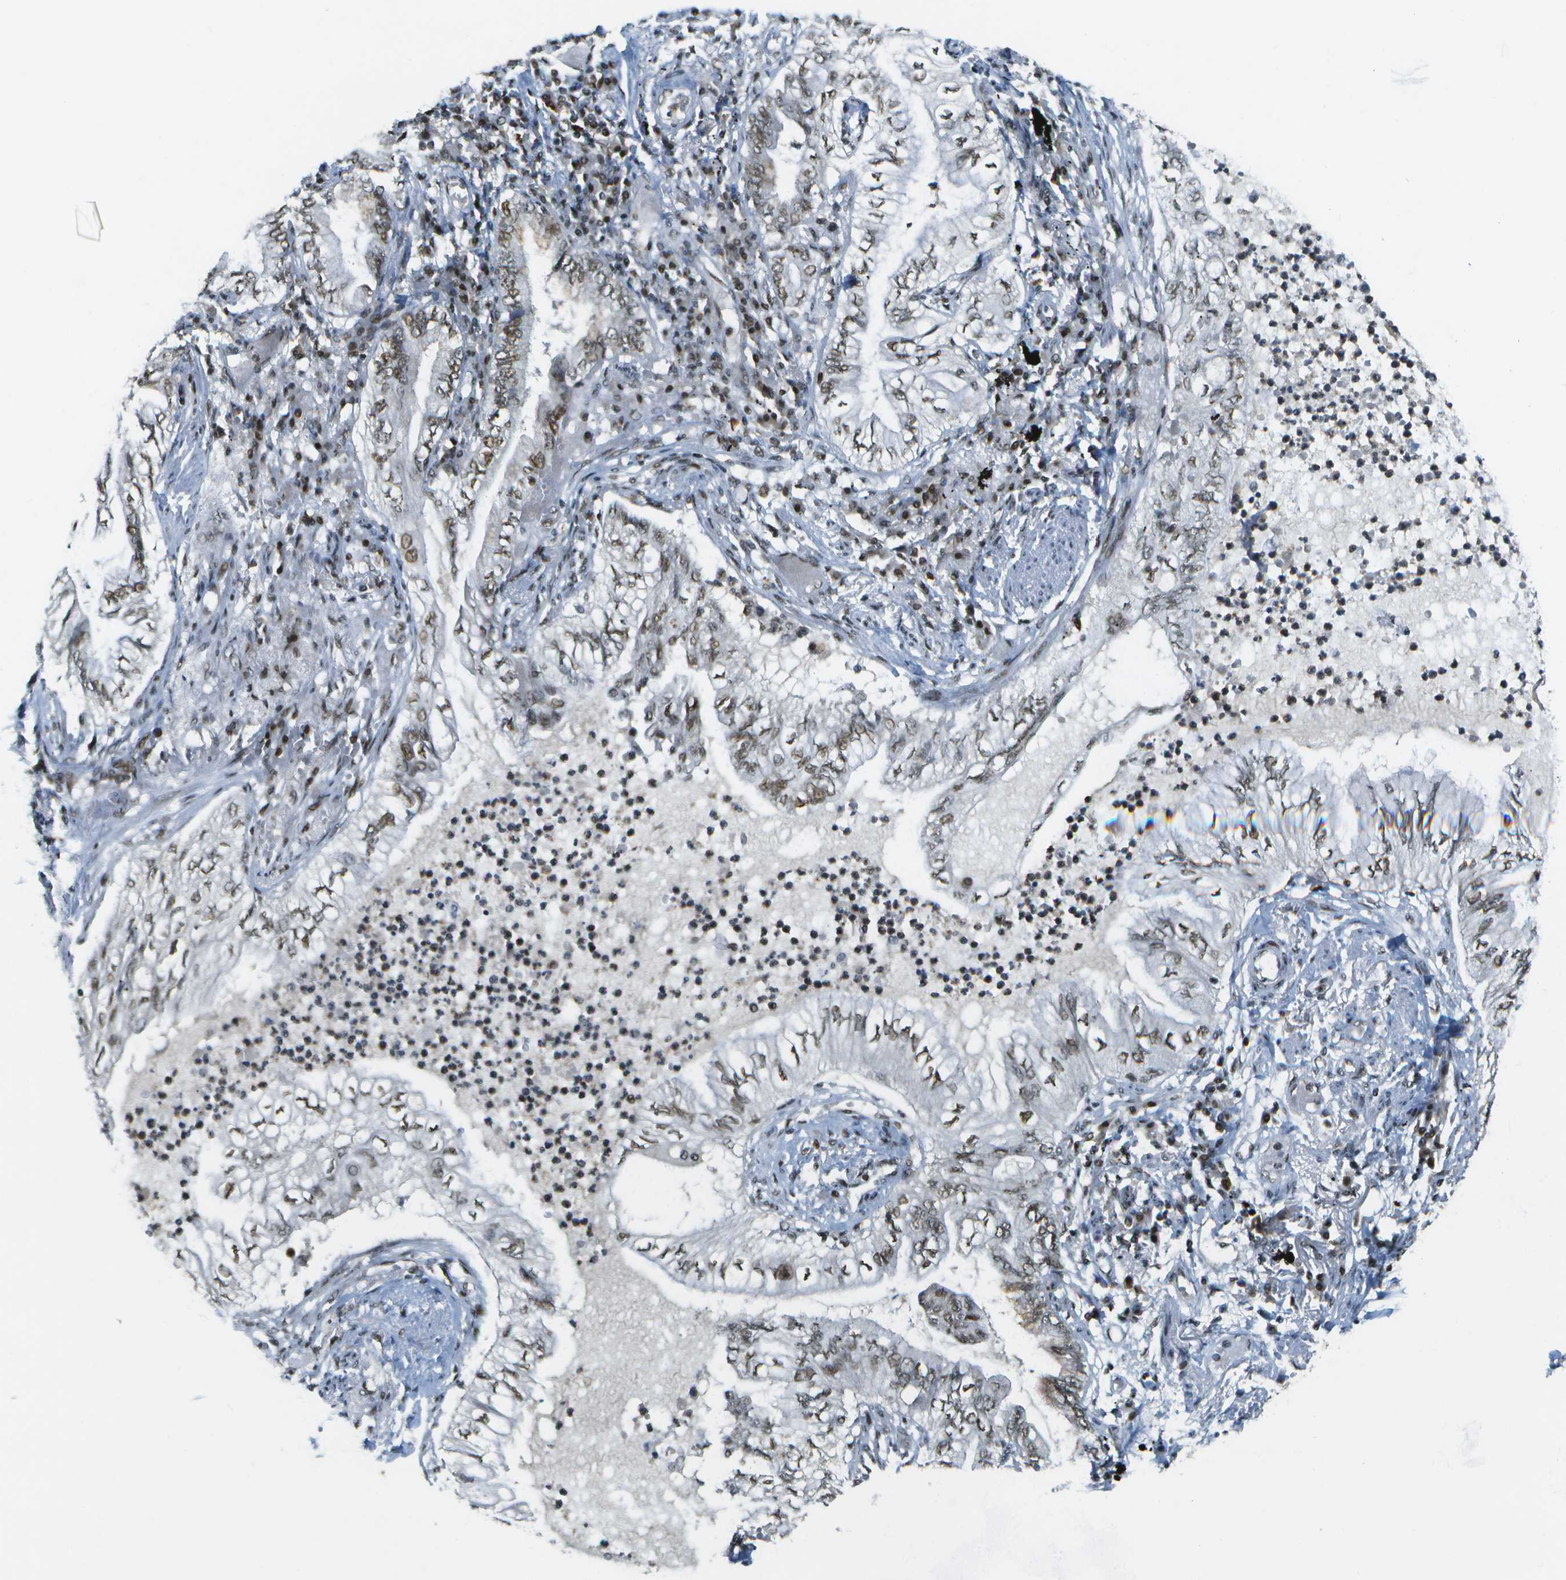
{"staining": {"intensity": "moderate", "quantity": ">75%", "location": "nuclear"}, "tissue": "lung cancer", "cell_type": "Tumor cells", "image_type": "cancer", "snomed": [{"axis": "morphology", "description": "Normal tissue, NOS"}, {"axis": "morphology", "description": "Adenocarcinoma, NOS"}, {"axis": "topography", "description": "Bronchus"}, {"axis": "topography", "description": "Lung"}], "caption": "The micrograph displays immunohistochemical staining of lung cancer (adenocarcinoma). There is moderate nuclear expression is identified in about >75% of tumor cells. The protein of interest is stained brown, and the nuclei are stained in blue (DAB IHC with brightfield microscopy, high magnification).", "gene": "IRF7", "patient": {"sex": "female", "age": 70}}